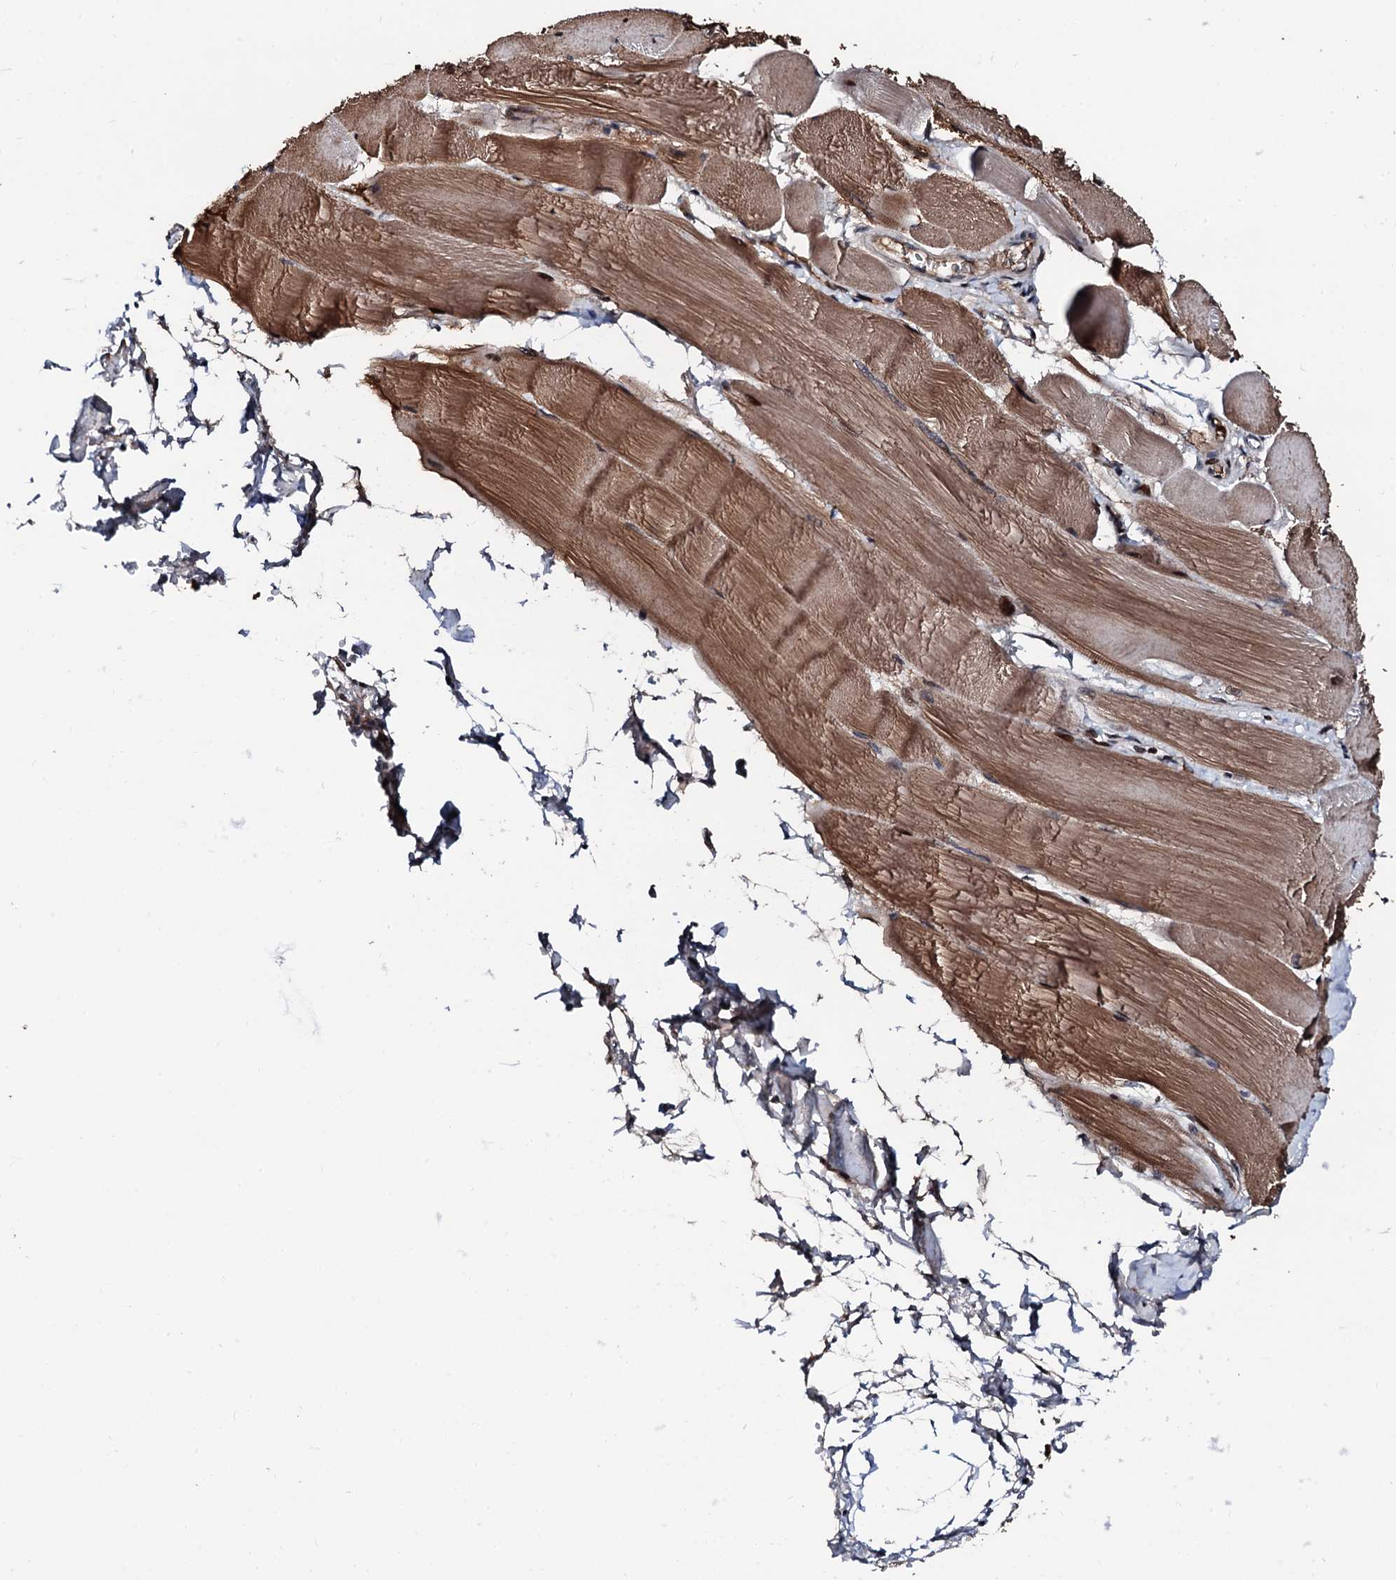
{"staining": {"intensity": "moderate", "quantity": ">75%", "location": "cytoplasmic/membranous,nuclear"}, "tissue": "skeletal muscle", "cell_type": "Myocytes", "image_type": "normal", "snomed": [{"axis": "morphology", "description": "Normal tissue, NOS"}, {"axis": "morphology", "description": "Basal cell carcinoma"}, {"axis": "topography", "description": "Skeletal muscle"}], "caption": "Human skeletal muscle stained with a protein marker displays moderate staining in myocytes.", "gene": "KIF18A", "patient": {"sex": "female", "age": 64}}